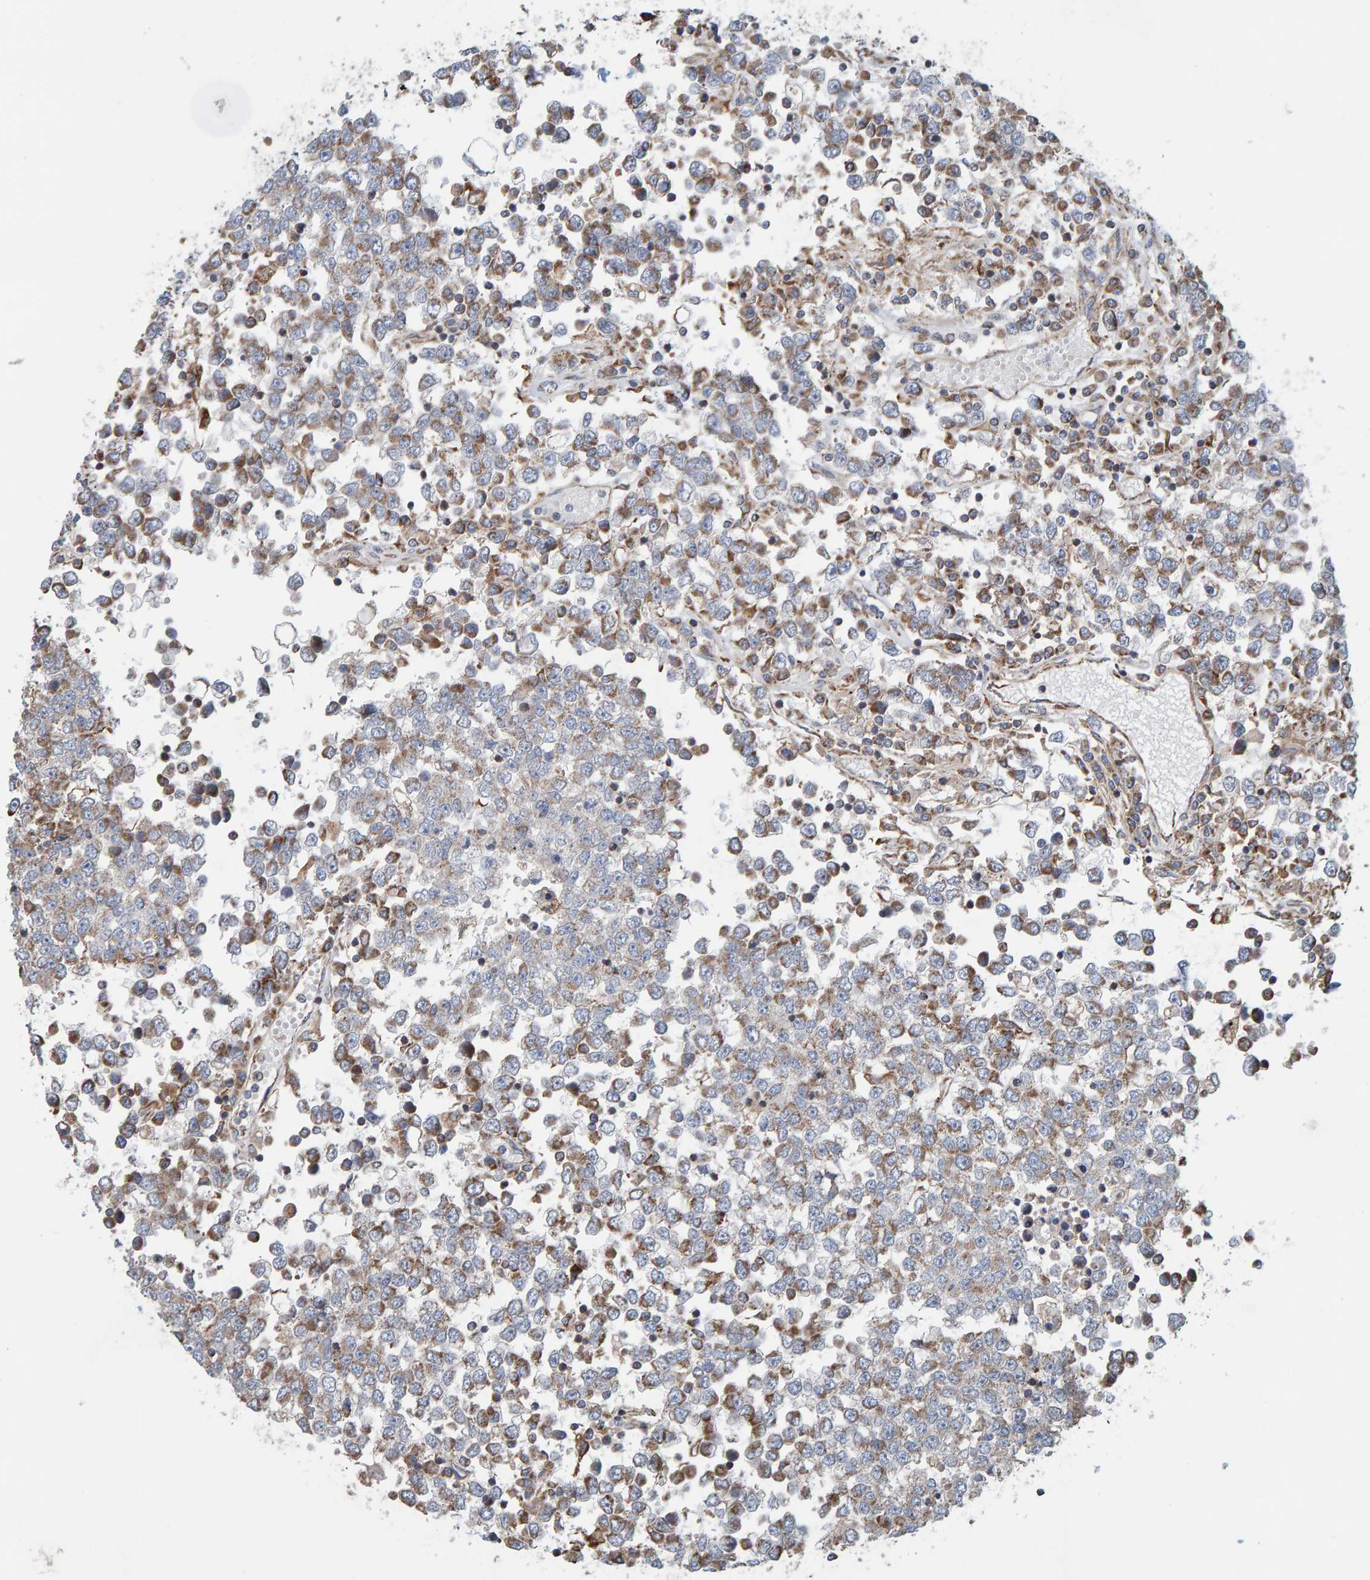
{"staining": {"intensity": "moderate", "quantity": ">75%", "location": "cytoplasmic/membranous"}, "tissue": "testis cancer", "cell_type": "Tumor cells", "image_type": "cancer", "snomed": [{"axis": "morphology", "description": "Seminoma, NOS"}, {"axis": "topography", "description": "Testis"}], "caption": "Human testis seminoma stained with a protein marker displays moderate staining in tumor cells.", "gene": "MRPL45", "patient": {"sex": "male", "age": 65}}